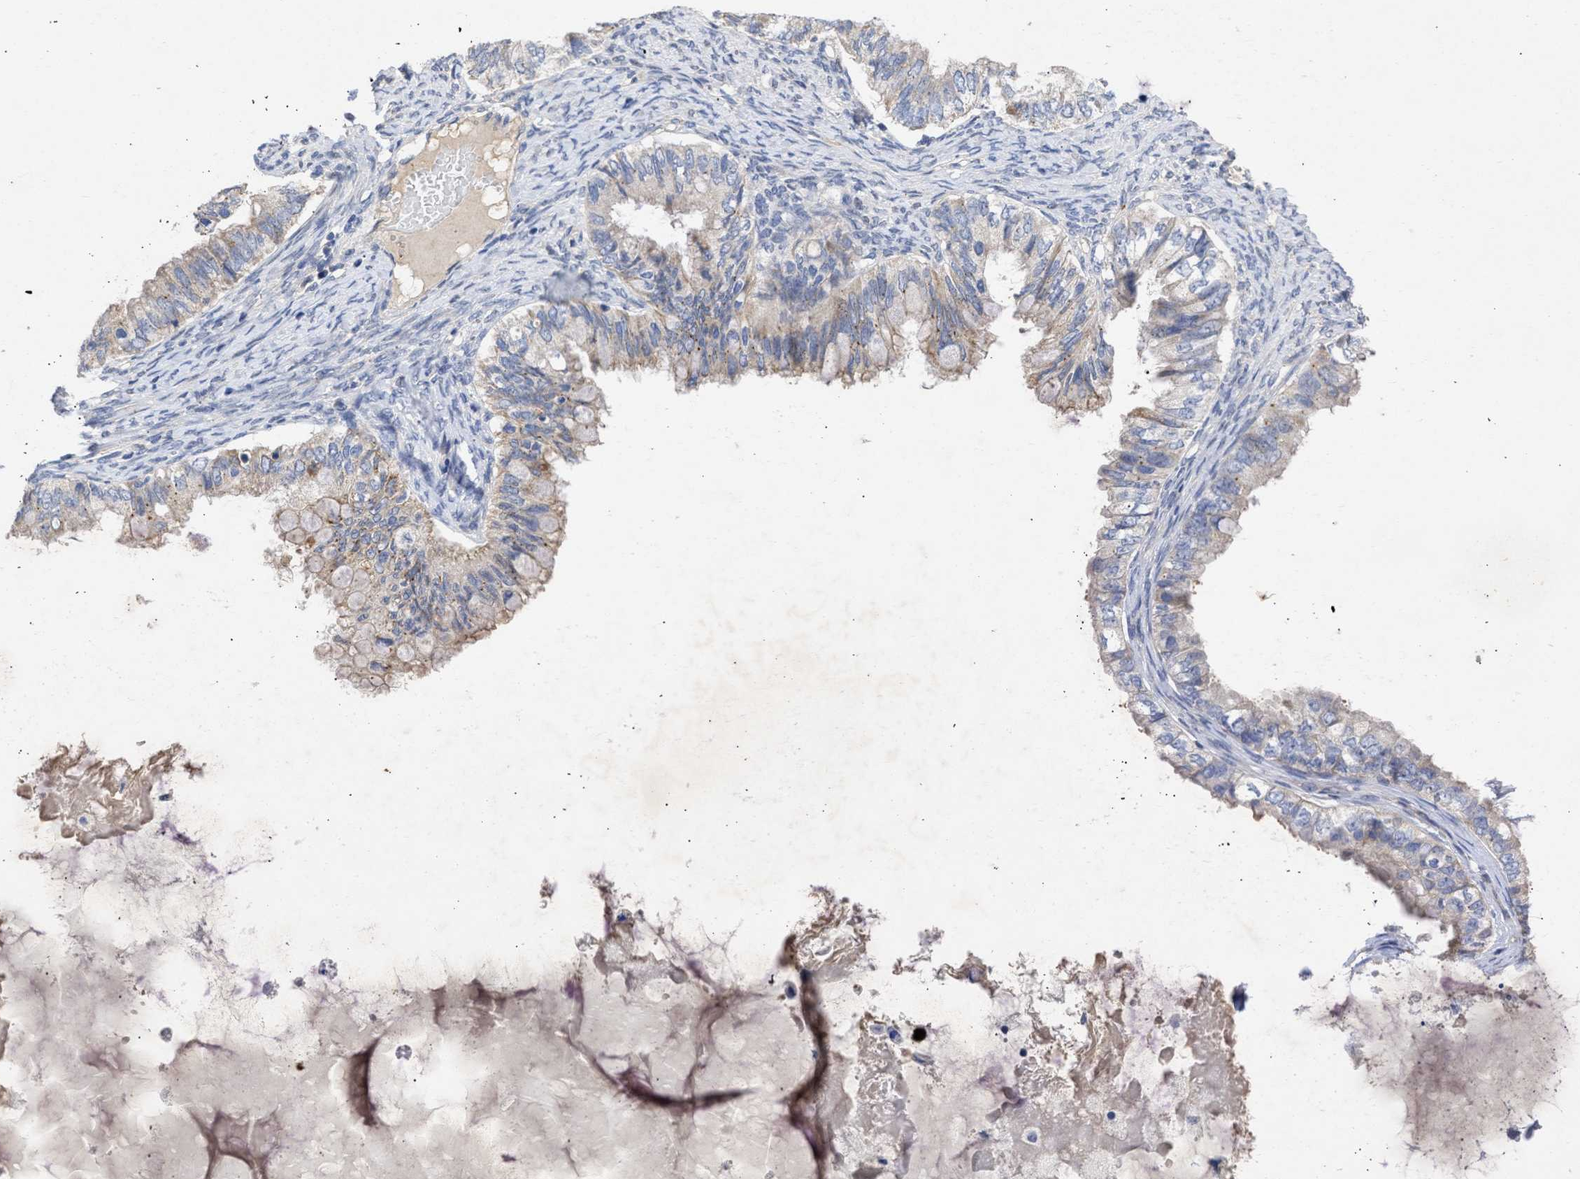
{"staining": {"intensity": "weak", "quantity": "<25%", "location": "cytoplasmic/membranous"}, "tissue": "ovarian cancer", "cell_type": "Tumor cells", "image_type": "cancer", "snomed": [{"axis": "morphology", "description": "Cystadenocarcinoma, mucinous, NOS"}, {"axis": "topography", "description": "Ovary"}], "caption": "The image reveals no staining of tumor cells in ovarian cancer.", "gene": "ARHGEF4", "patient": {"sex": "female", "age": 80}}